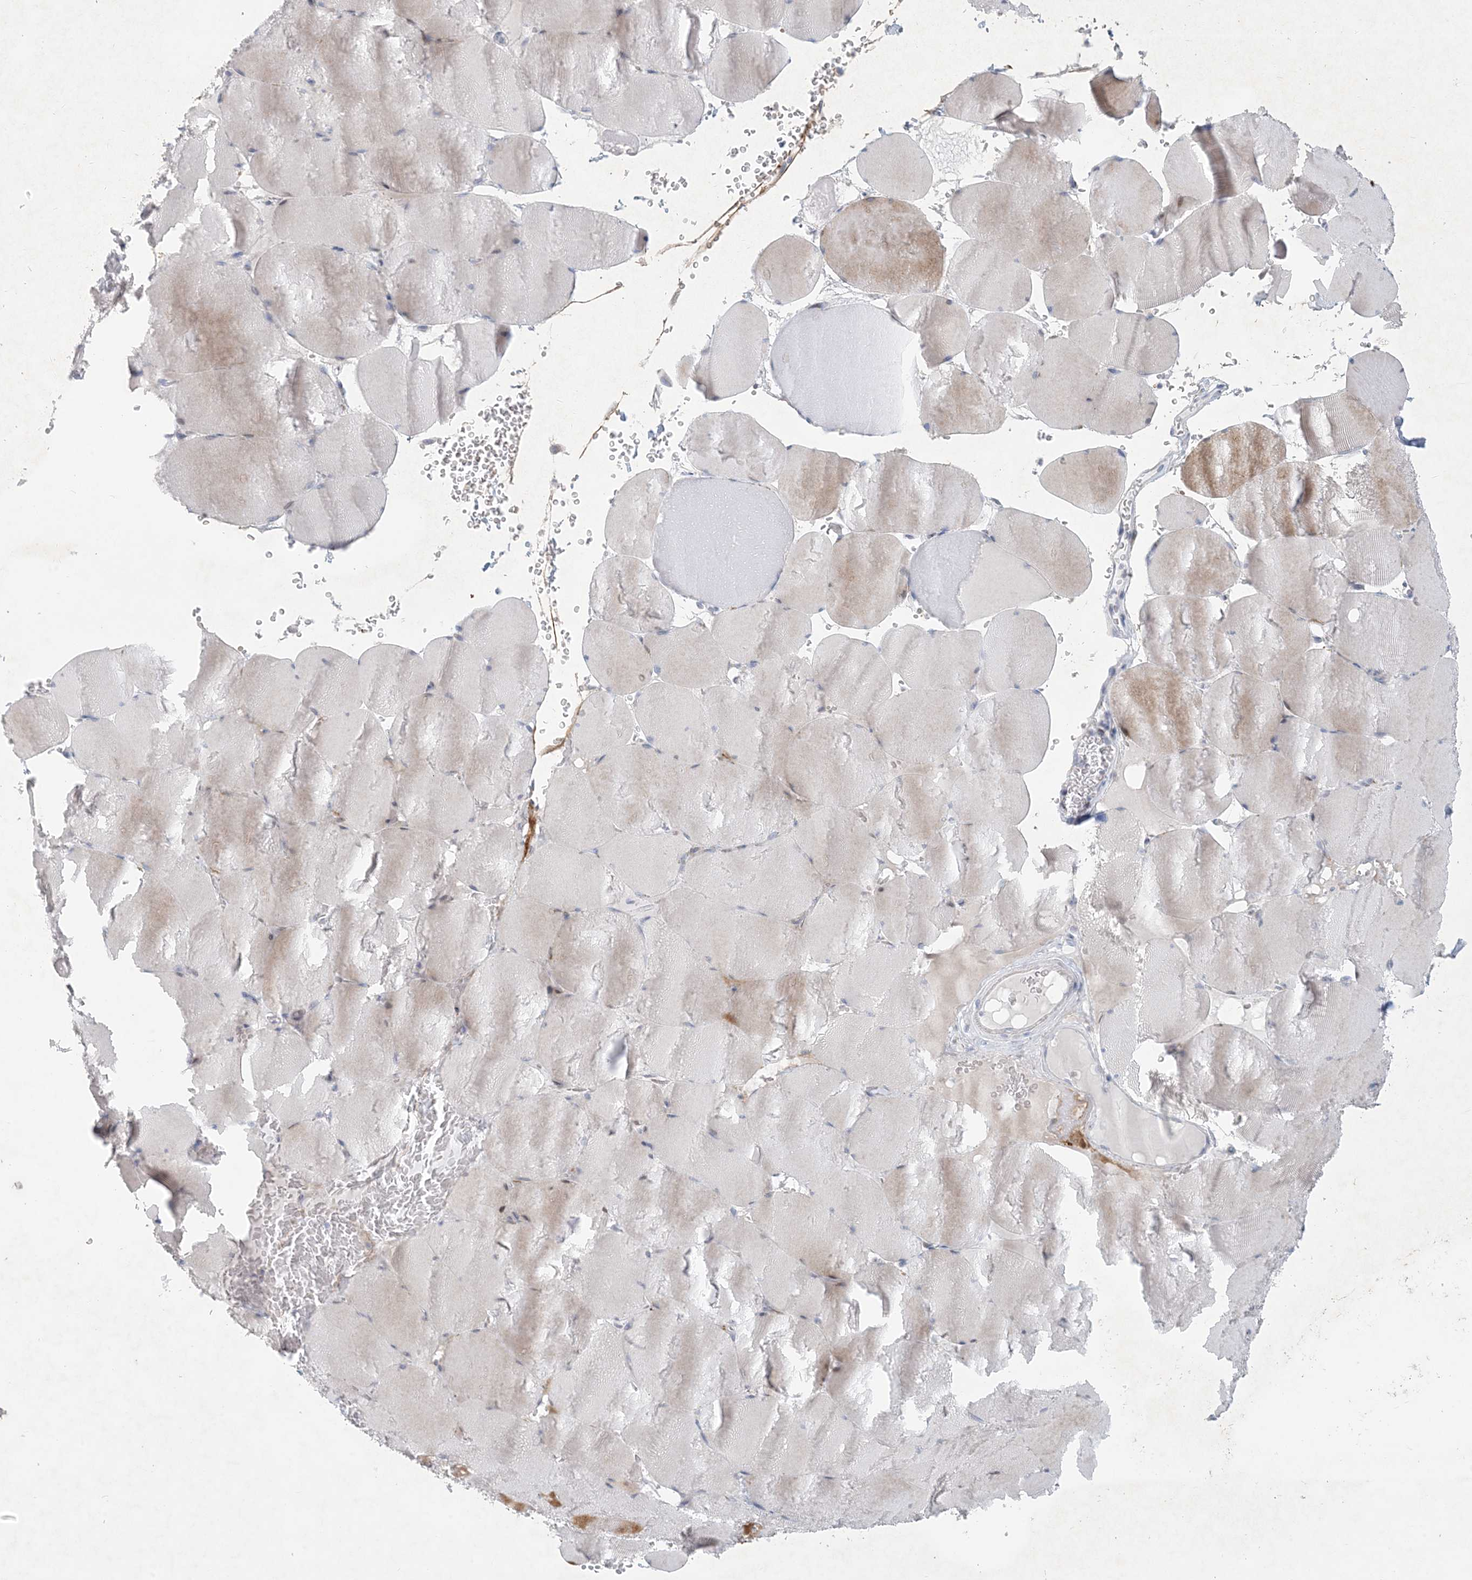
{"staining": {"intensity": "negative", "quantity": "none", "location": "none"}, "tissue": "skeletal muscle", "cell_type": "Myocytes", "image_type": "normal", "snomed": [{"axis": "morphology", "description": "Normal tissue, NOS"}, {"axis": "topography", "description": "Skeletal muscle"}, {"axis": "topography", "description": "Head-Neck"}], "caption": "This image is of benign skeletal muscle stained with immunohistochemistry (IHC) to label a protein in brown with the nuclei are counter-stained blue. There is no staining in myocytes. (DAB immunohistochemistry (IHC) visualized using brightfield microscopy, high magnification).", "gene": "ZNF385D", "patient": {"sex": "male", "age": 66}}